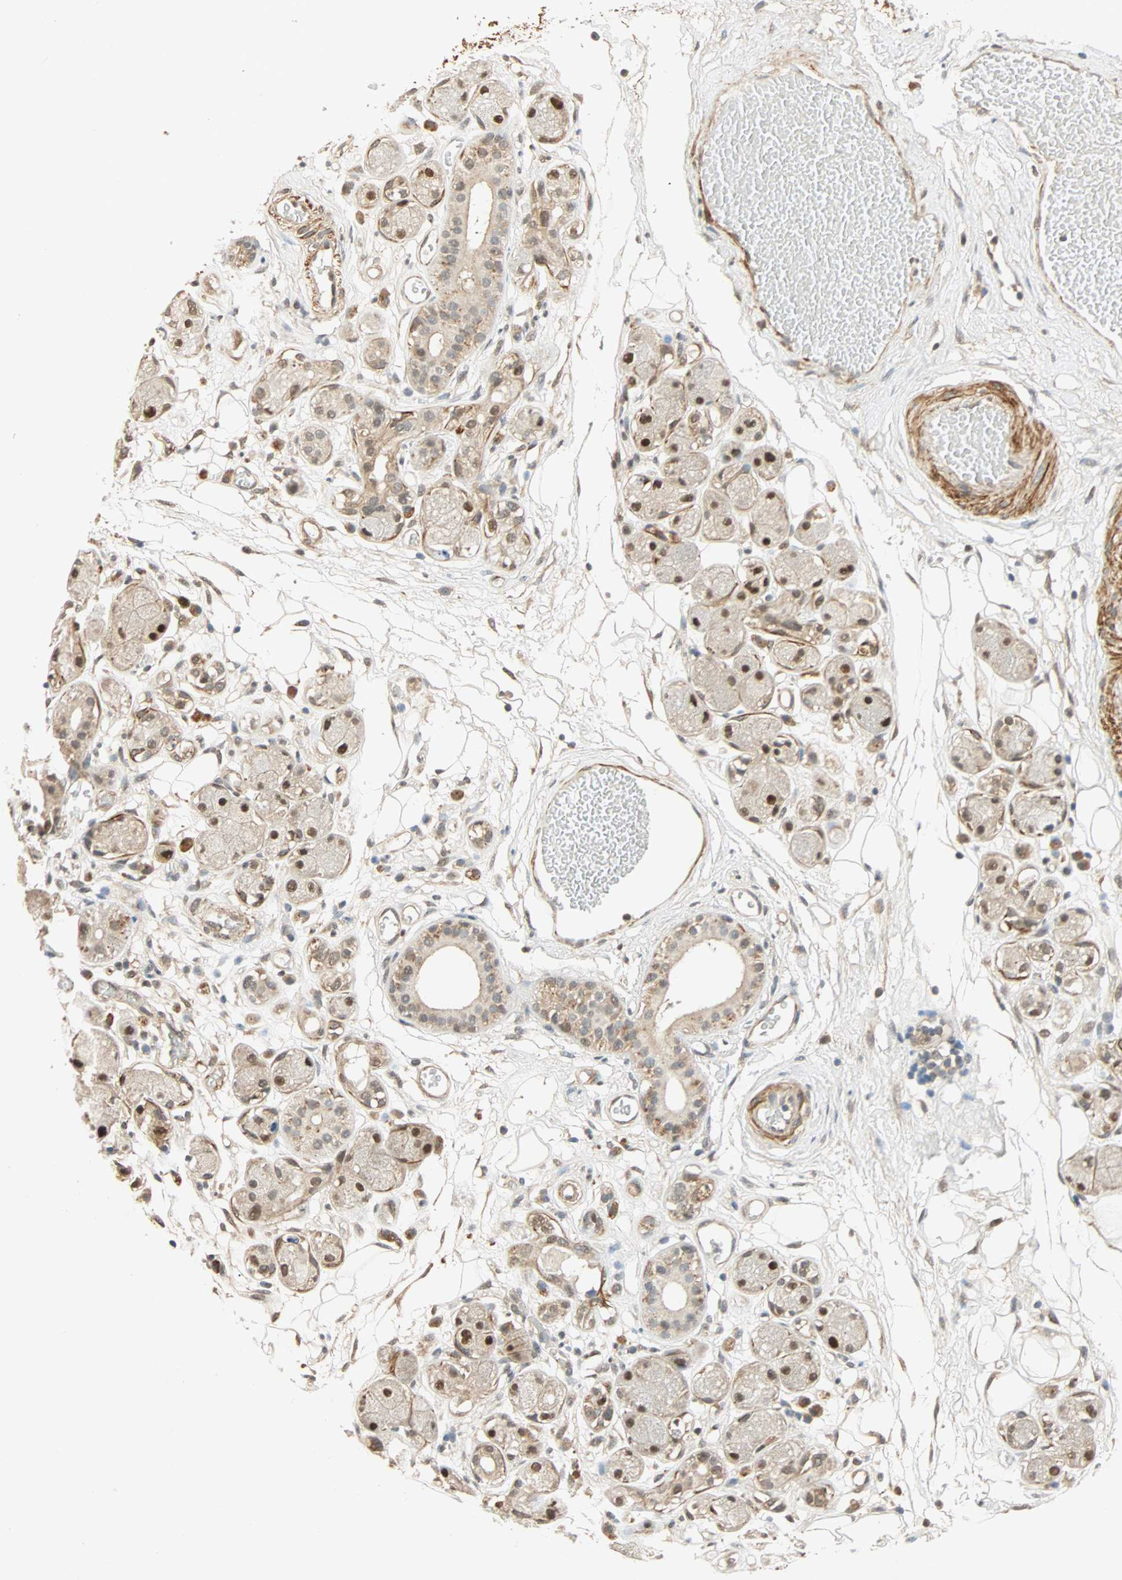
{"staining": {"intensity": "weak", "quantity": ">75%", "location": "nuclear"}, "tissue": "adipose tissue", "cell_type": "Adipocytes", "image_type": "normal", "snomed": [{"axis": "morphology", "description": "Normal tissue, NOS"}, {"axis": "morphology", "description": "Inflammation, NOS"}, {"axis": "topography", "description": "Vascular tissue"}, {"axis": "topography", "description": "Salivary gland"}], "caption": "A brown stain shows weak nuclear positivity of a protein in adipocytes of benign human adipose tissue. (IHC, brightfield microscopy, high magnification).", "gene": "QSER1", "patient": {"sex": "female", "age": 75}}